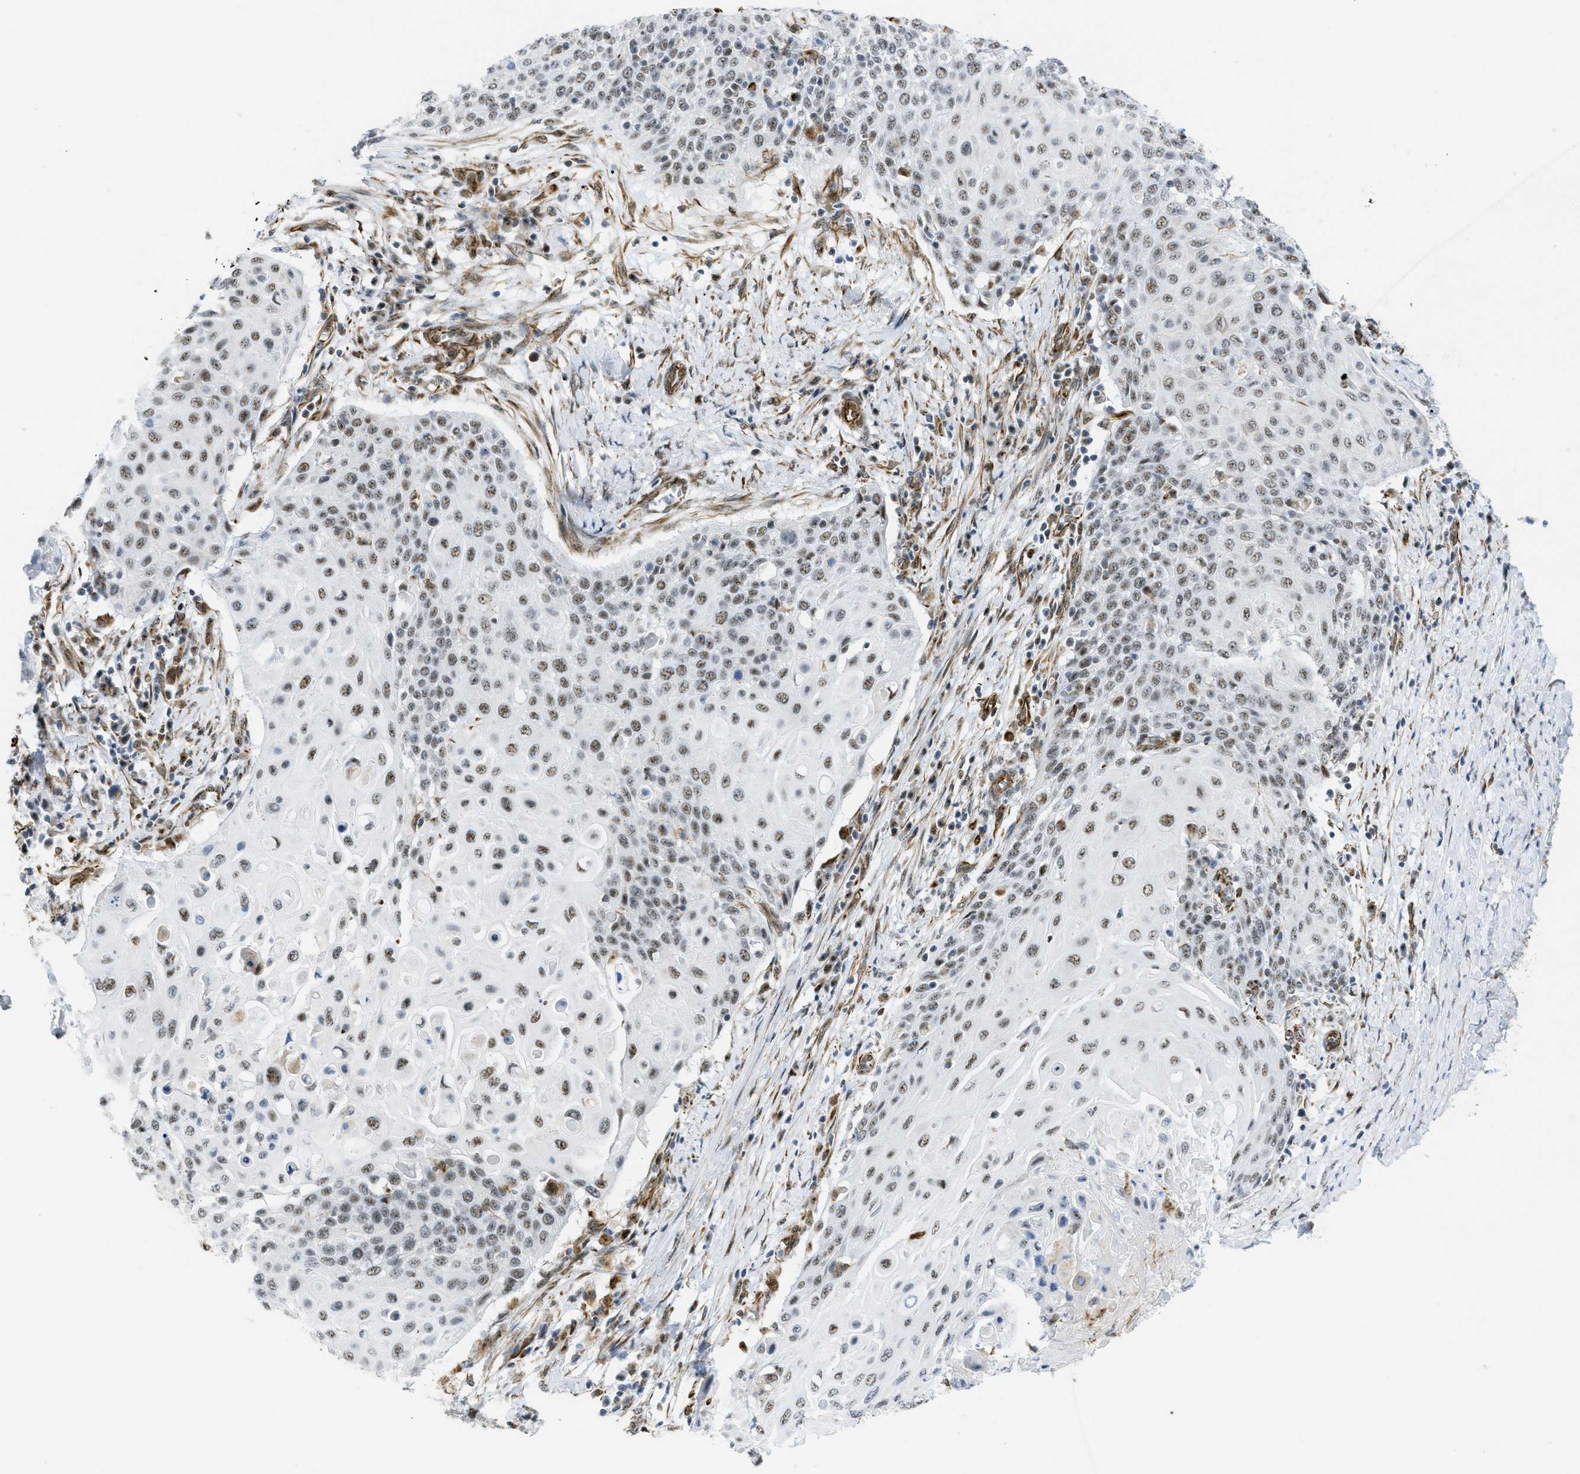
{"staining": {"intensity": "moderate", "quantity": ">75%", "location": "nuclear"}, "tissue": "cervical cancer", "cell_type": "Tumor cells", "image_type": "cancer", "snomed": [{"axis": "morphology", "description": "Squamous cell carcinoma, NOS"}, {"axis": "topography", "description": "Cervix"}], "caption": "Moderate nuclear expression is present in about >75% of tumor cells in cervical cancer. (DAB (3,3'-diaminobenzidine) = brown stain, brightfield microscopy at high magnification).", "gene": "LRRC8B", "patient": {"sex": "female", "age": 39}}